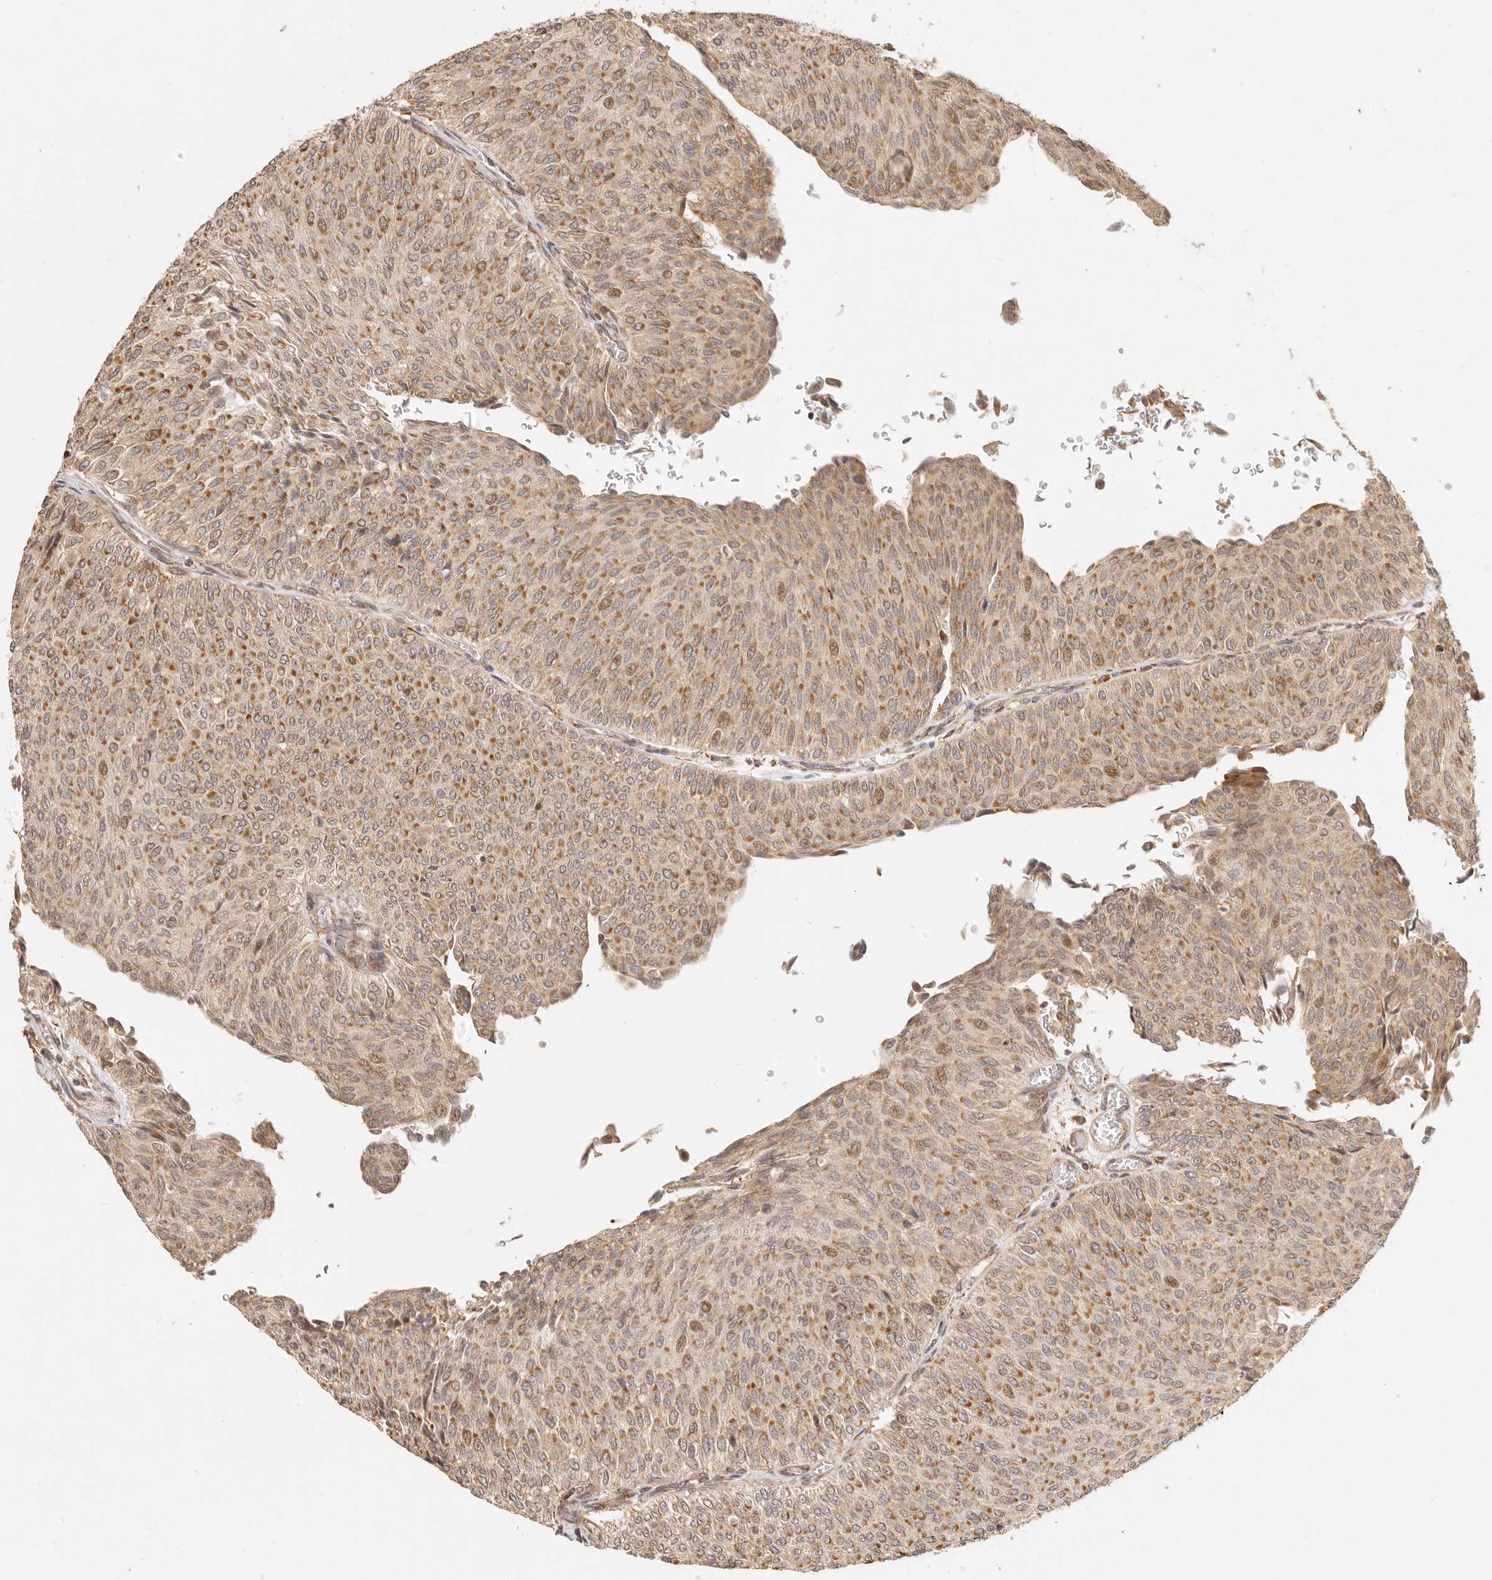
{"staining": {"intensity": "moderate", "quantity": ">75%", "location": "cytoplasmic/membranous"}, "tissue": "urothelial cancer", "cell_type": "Tumor cells", "image_type": "cancer", "snomed": [{"axis": "morphology", "description": "Urothelial carcinoma, Low grade"}, {"axis": "topography", "description": "Urinary bladder"}], "caption": "Immunohistochemical staining of low-grade urothelial carcinoma exhibits medium levels of moderate cytoplasmic/membranous protein expression in about >75% of tumor cells.", "gene": "TIMM17A", "patient": {"sex": "male", "age": 78}}